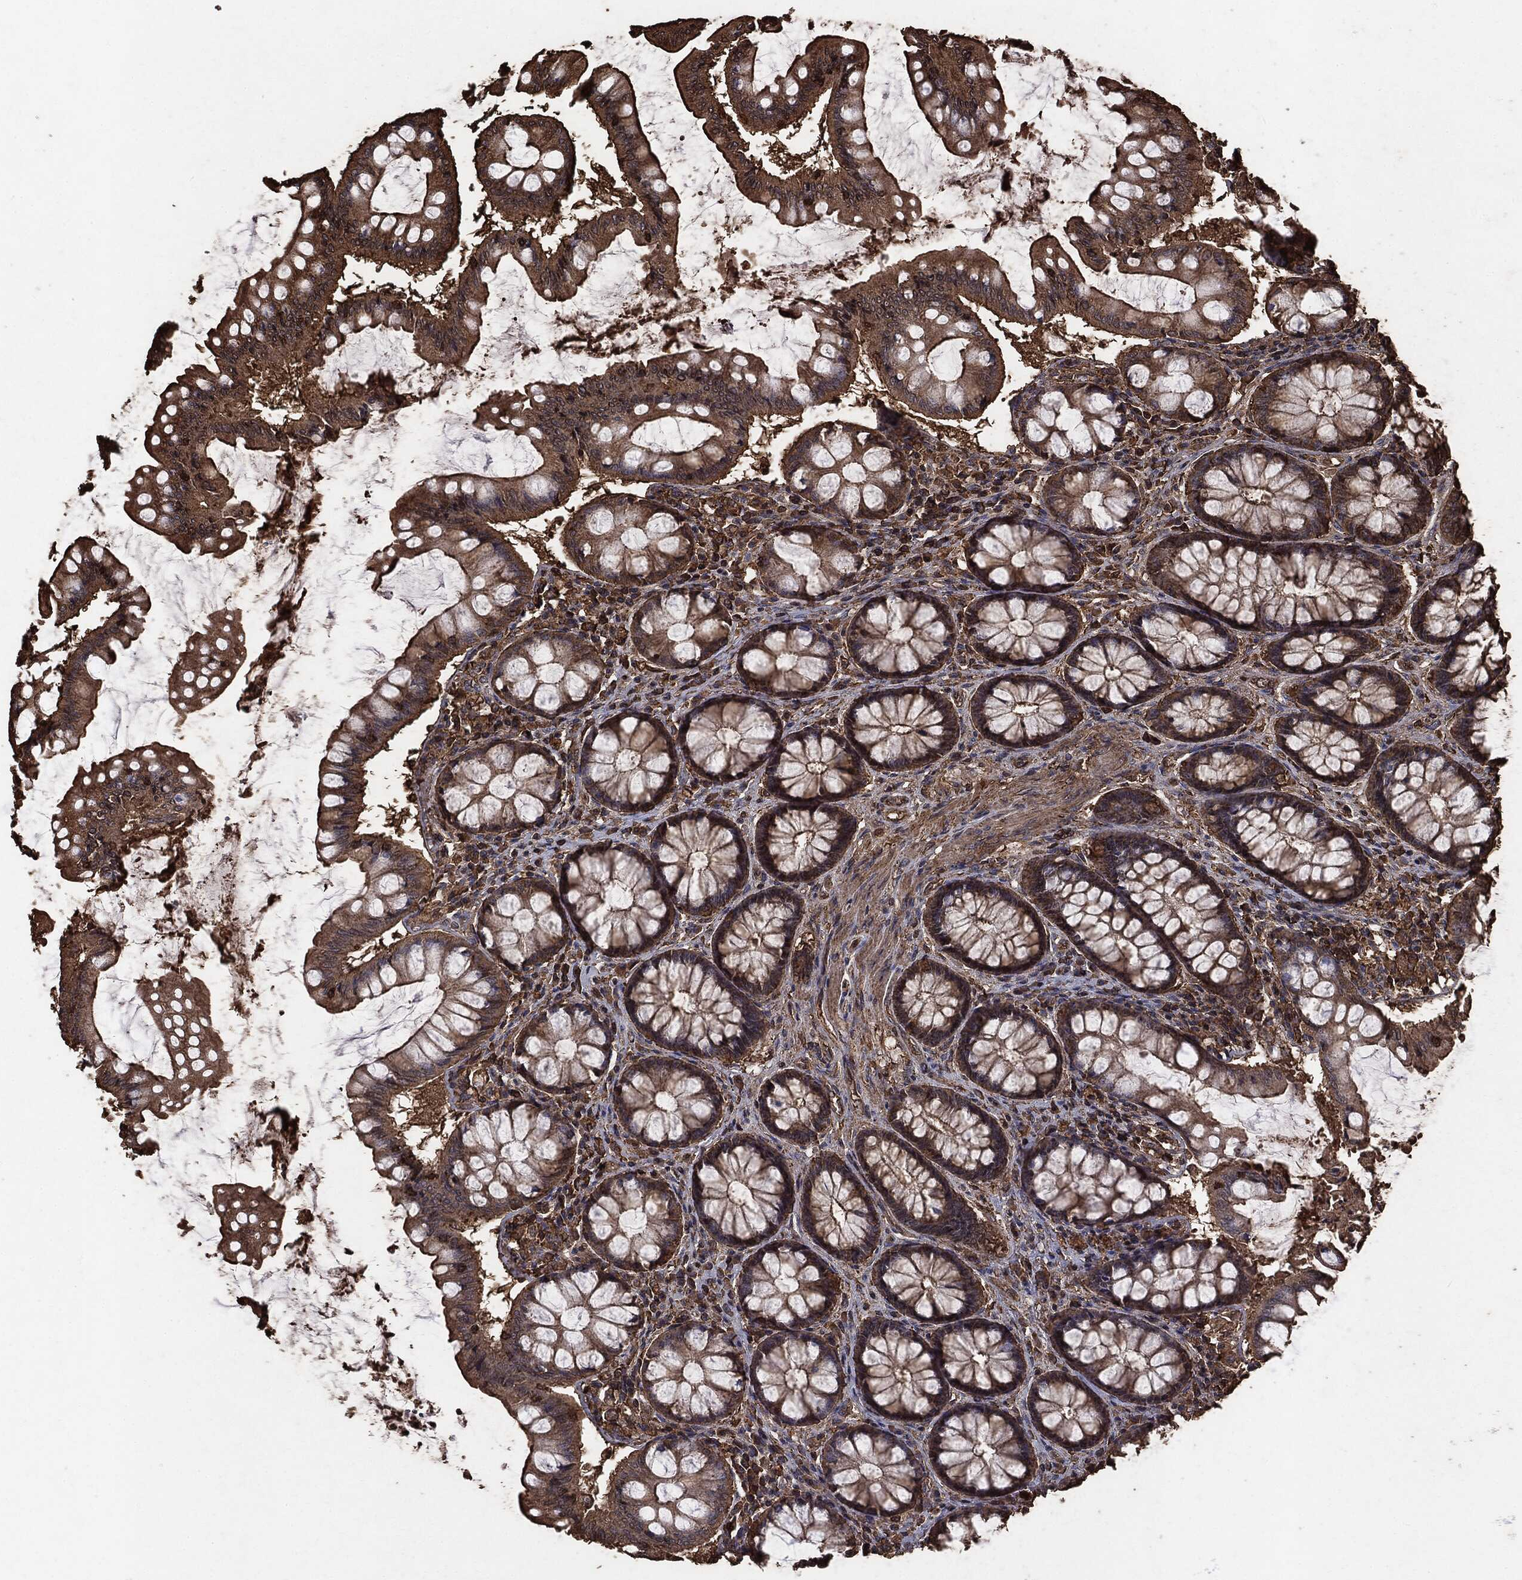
{"staining": {"intensity": "moderate", "quantity": ">75%", "location": "cytoplasmic/membranous"}, "tissue": "colon", "cell_type": "Endothelial cells", "image_type": "normal", "snomed": [{"axis": "morphology", "description": "Normal tissue, NOS"}, {"axis": "topography", "description": "Colon"}], "caption": "Normal colon was stained to show a protein in brown. There is medium levels of moderate cytoplasmic/membranous expression in about >75% of endothelial cells.", "gene": "MTOR", "patient": {"sex": "female", "age": 65}}